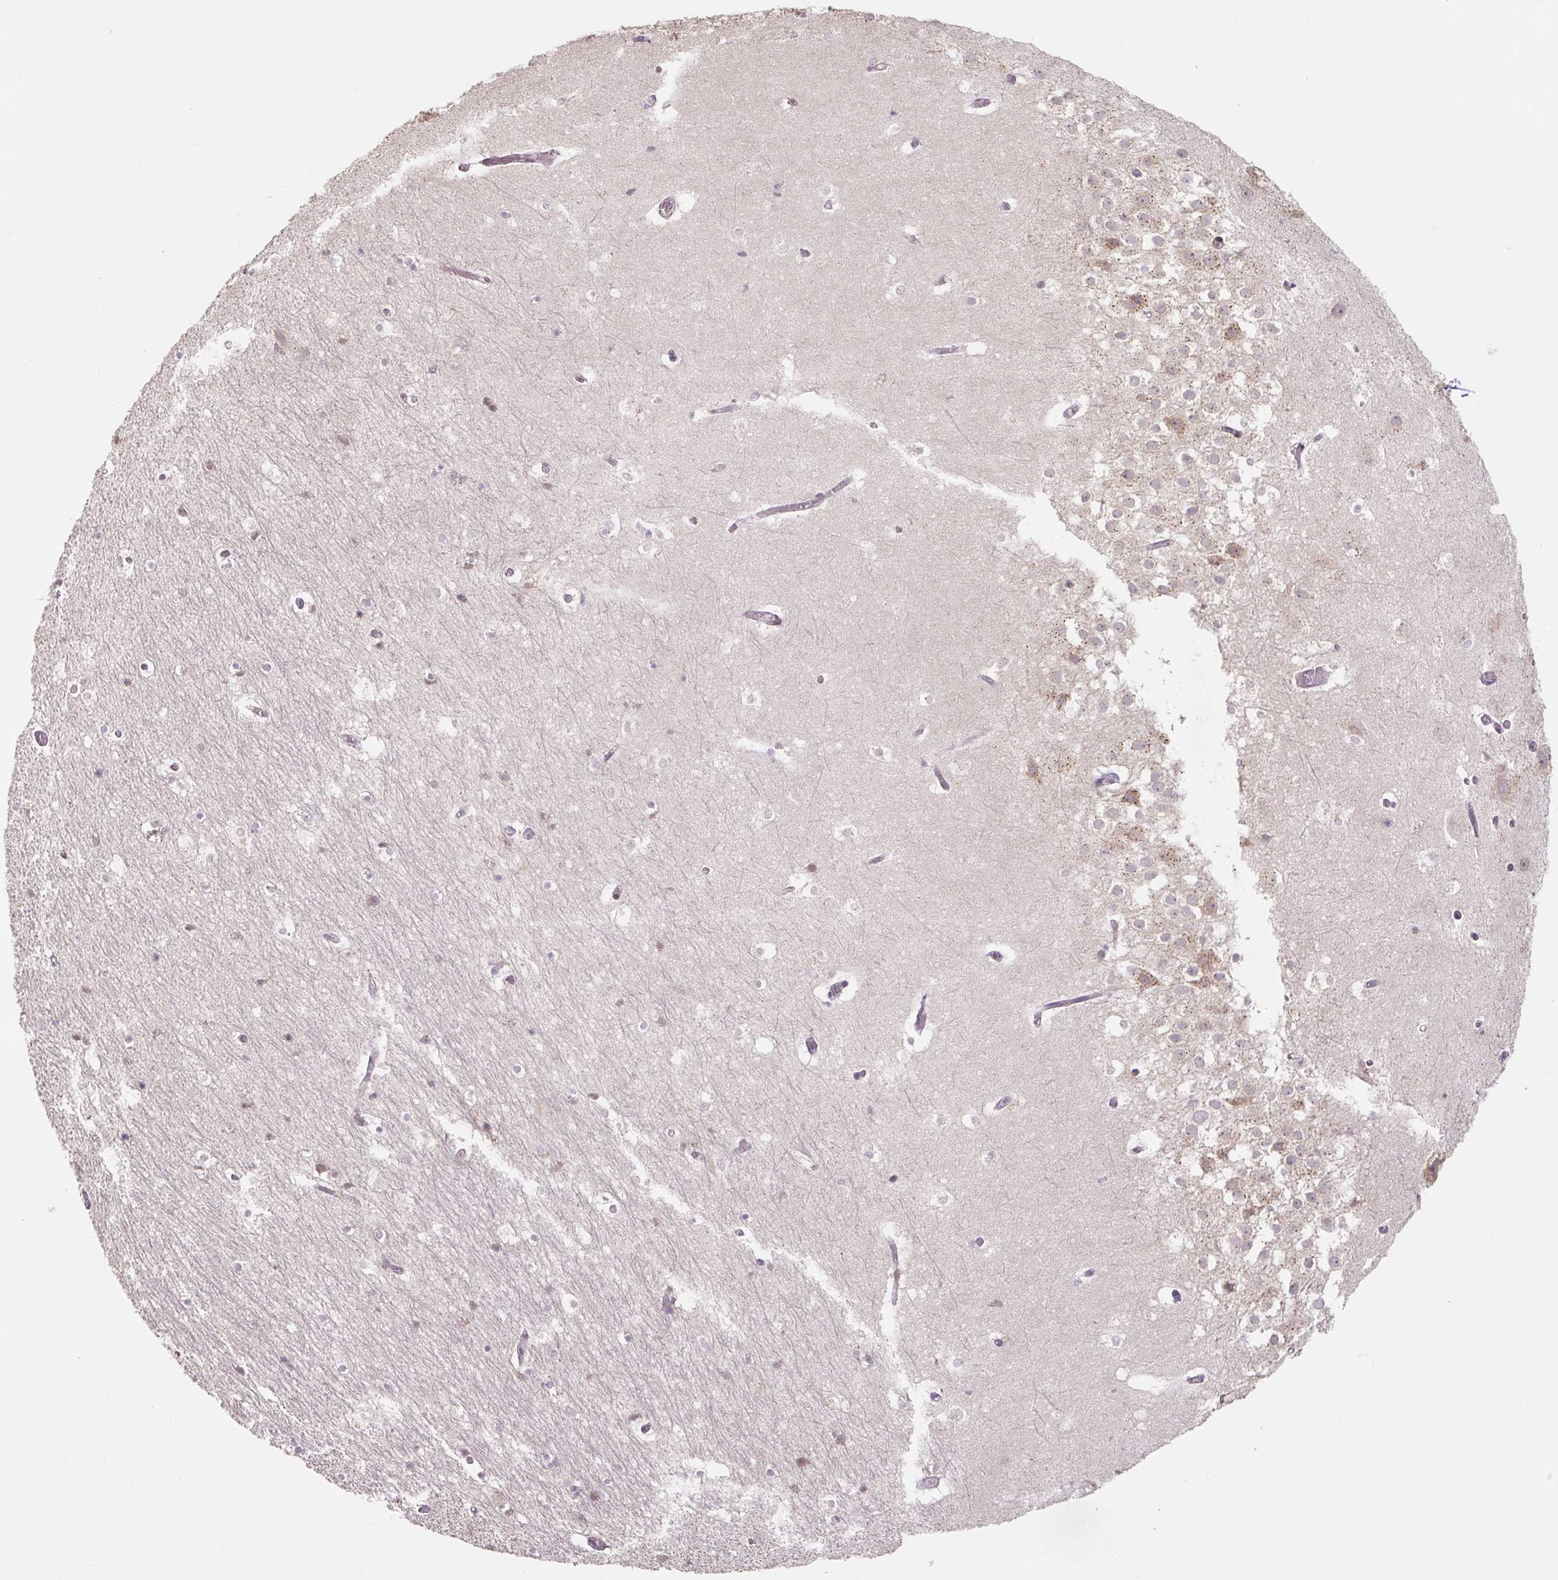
{"staining": {"intensity": "negative", "quantity": "none", "location": "none"}, "tissue": "hippocampus", "cell_type": "Glial cells", "image_type": "normal", "snomed": [{"axis": "morphology", "description": "Normal tissue, NOS"}, {"axis": "topography", "description": "Hippocampus"}], "caption": "The photomicrograph exhibits no staining of glial cells in unremarkable hippocampus. The staining is performed using DAB (3,3'-diaminobenzidine) brown chromogen with nuclei counter-stained in using hematoxylin.", "gene": "C2orf73", "patient": {"sex": "female", "age": 52}}